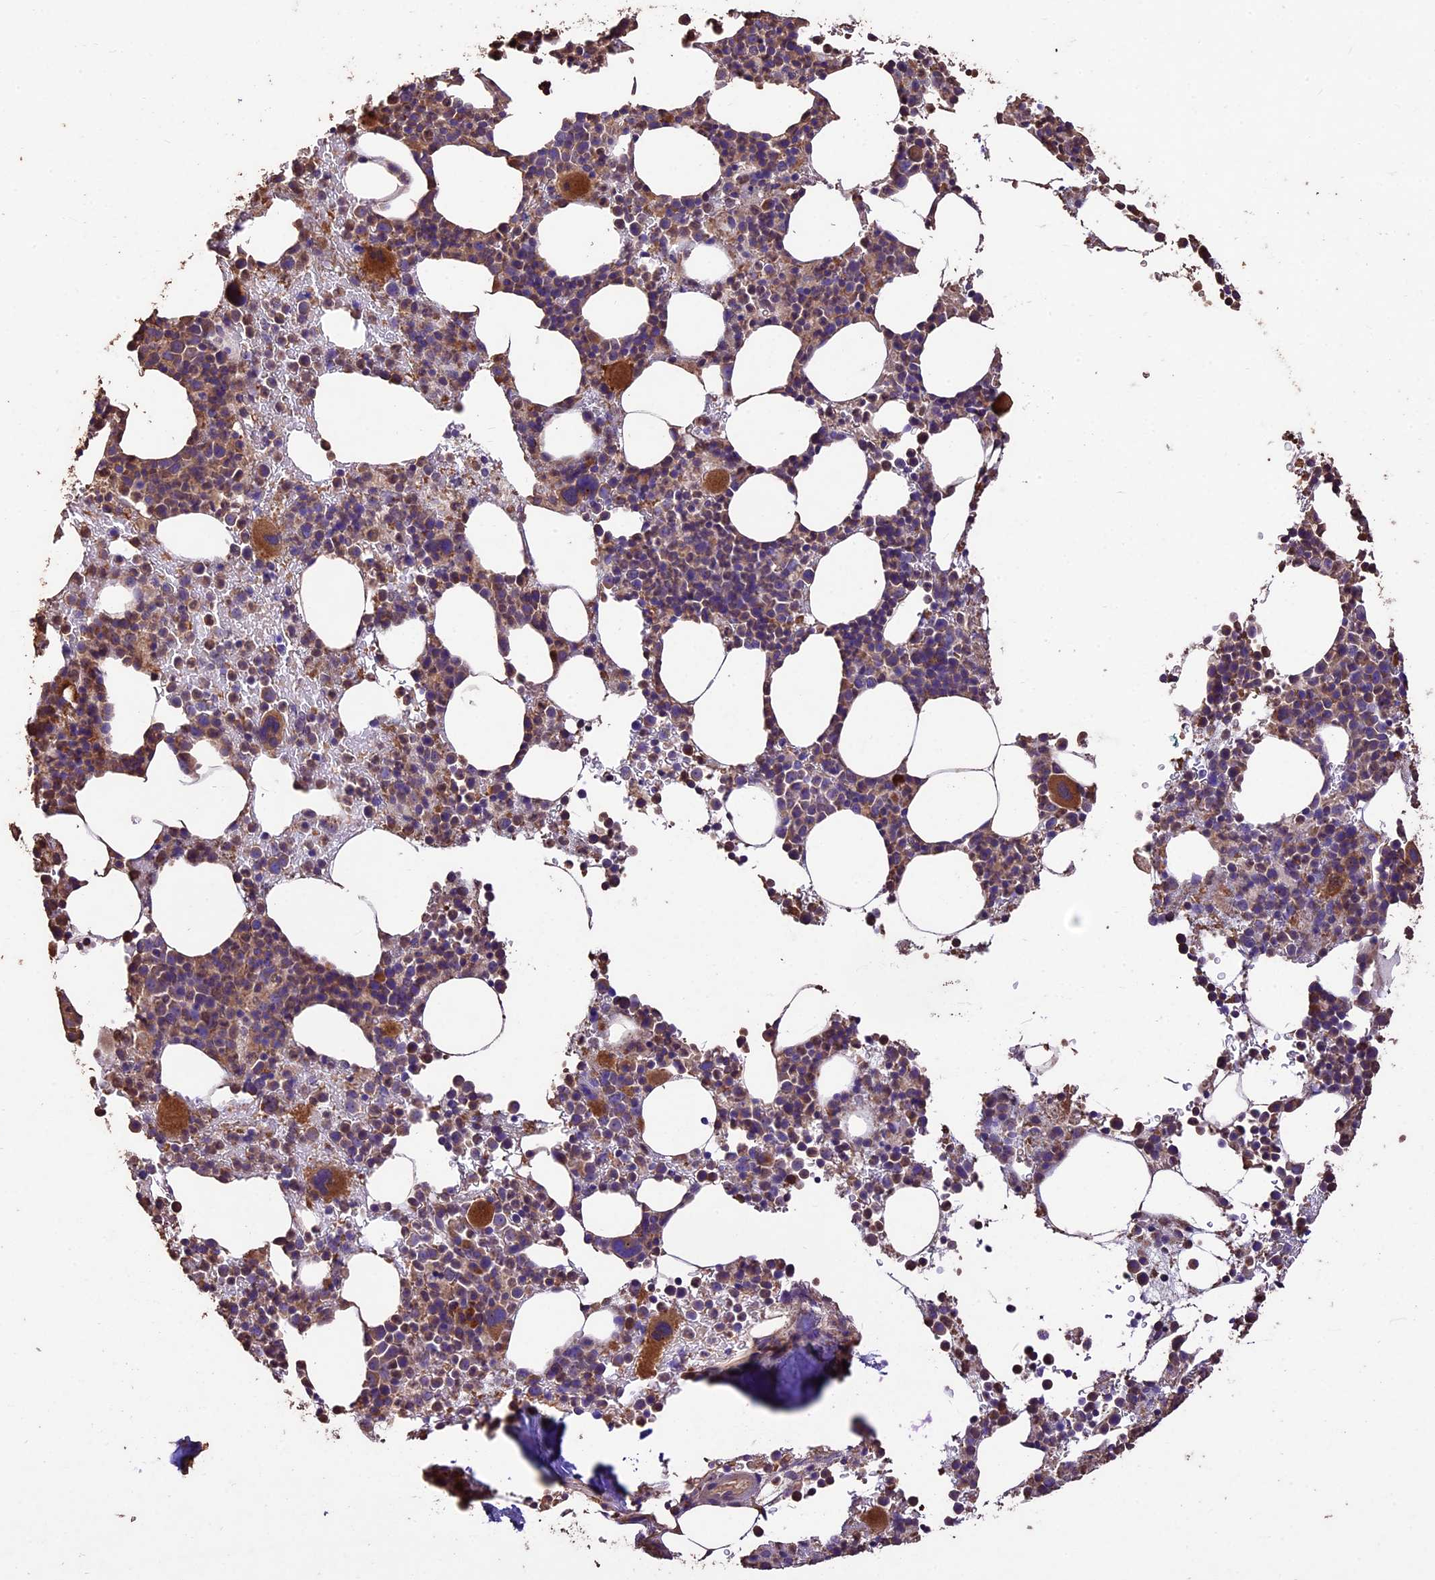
{"staining": {"intensity": "moderate", "quantity": ">75%", "location": "cytoplasmic/membranous"}, "tissue": "bone marrow", "cell_type": "Hematopoietic cells", "image_type": "normal", "snomed": [{"axis": "morphology", "description": "Normal tissue, NOS"}, {"axis": "topography", "description": "Bone marrow"}], "caption": "High-power microscopy captured an IHC photomicrograph of benign bone marrow, revealing moderate cytoplasmic/membranous expression in about >75% of hematopoietic cells. Using DAB (3,3'-diaminobenzidine) (brown) and hematoxylin (blue) stains, captured at high magnification using brightfield microscopy.", "gene": "CRLF1", "patient": {"sex": "female", "age": 82}}